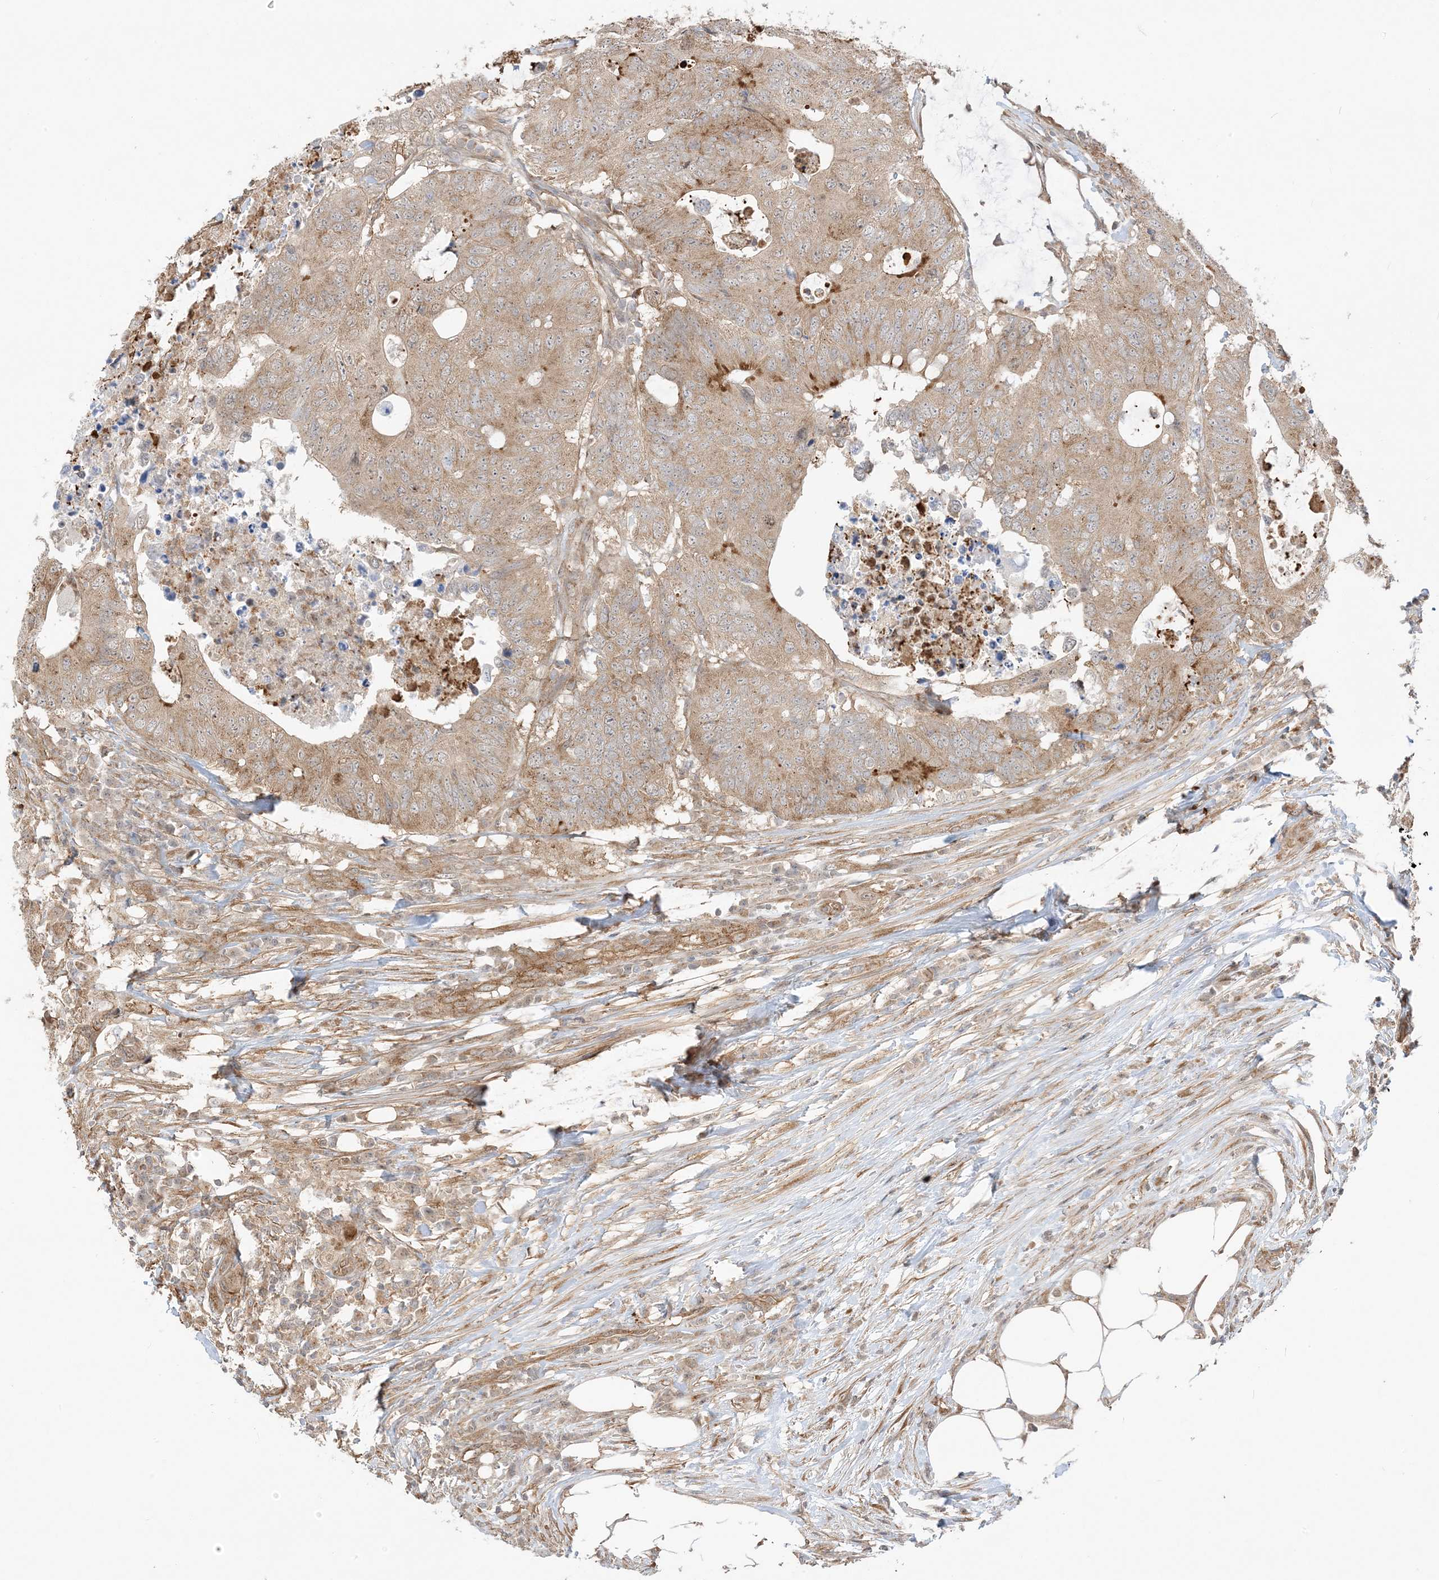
{"staining": {"intensity": "moderate", "quantity": "<25%", "location": "cytoplasmic/membranous"}, "tissue": "colorectal cancer", "cell_type": "Tumor cells", "image_type": "cancer", "snomed": [{"axis": "morphology", "description": "Adenocarcinoma, NOS"}, {"axis": "topography", "description": "Colon"}], "caption": "DAB immunohistochemical staining of human colorectal cancer (adenocarcinoma) reveals moderate cytoplasmic/membranous protein expression in approximately <25% of tumor cells.", "gene": "UBAP2L", "patient": {"sex": "male", "age": 71}}